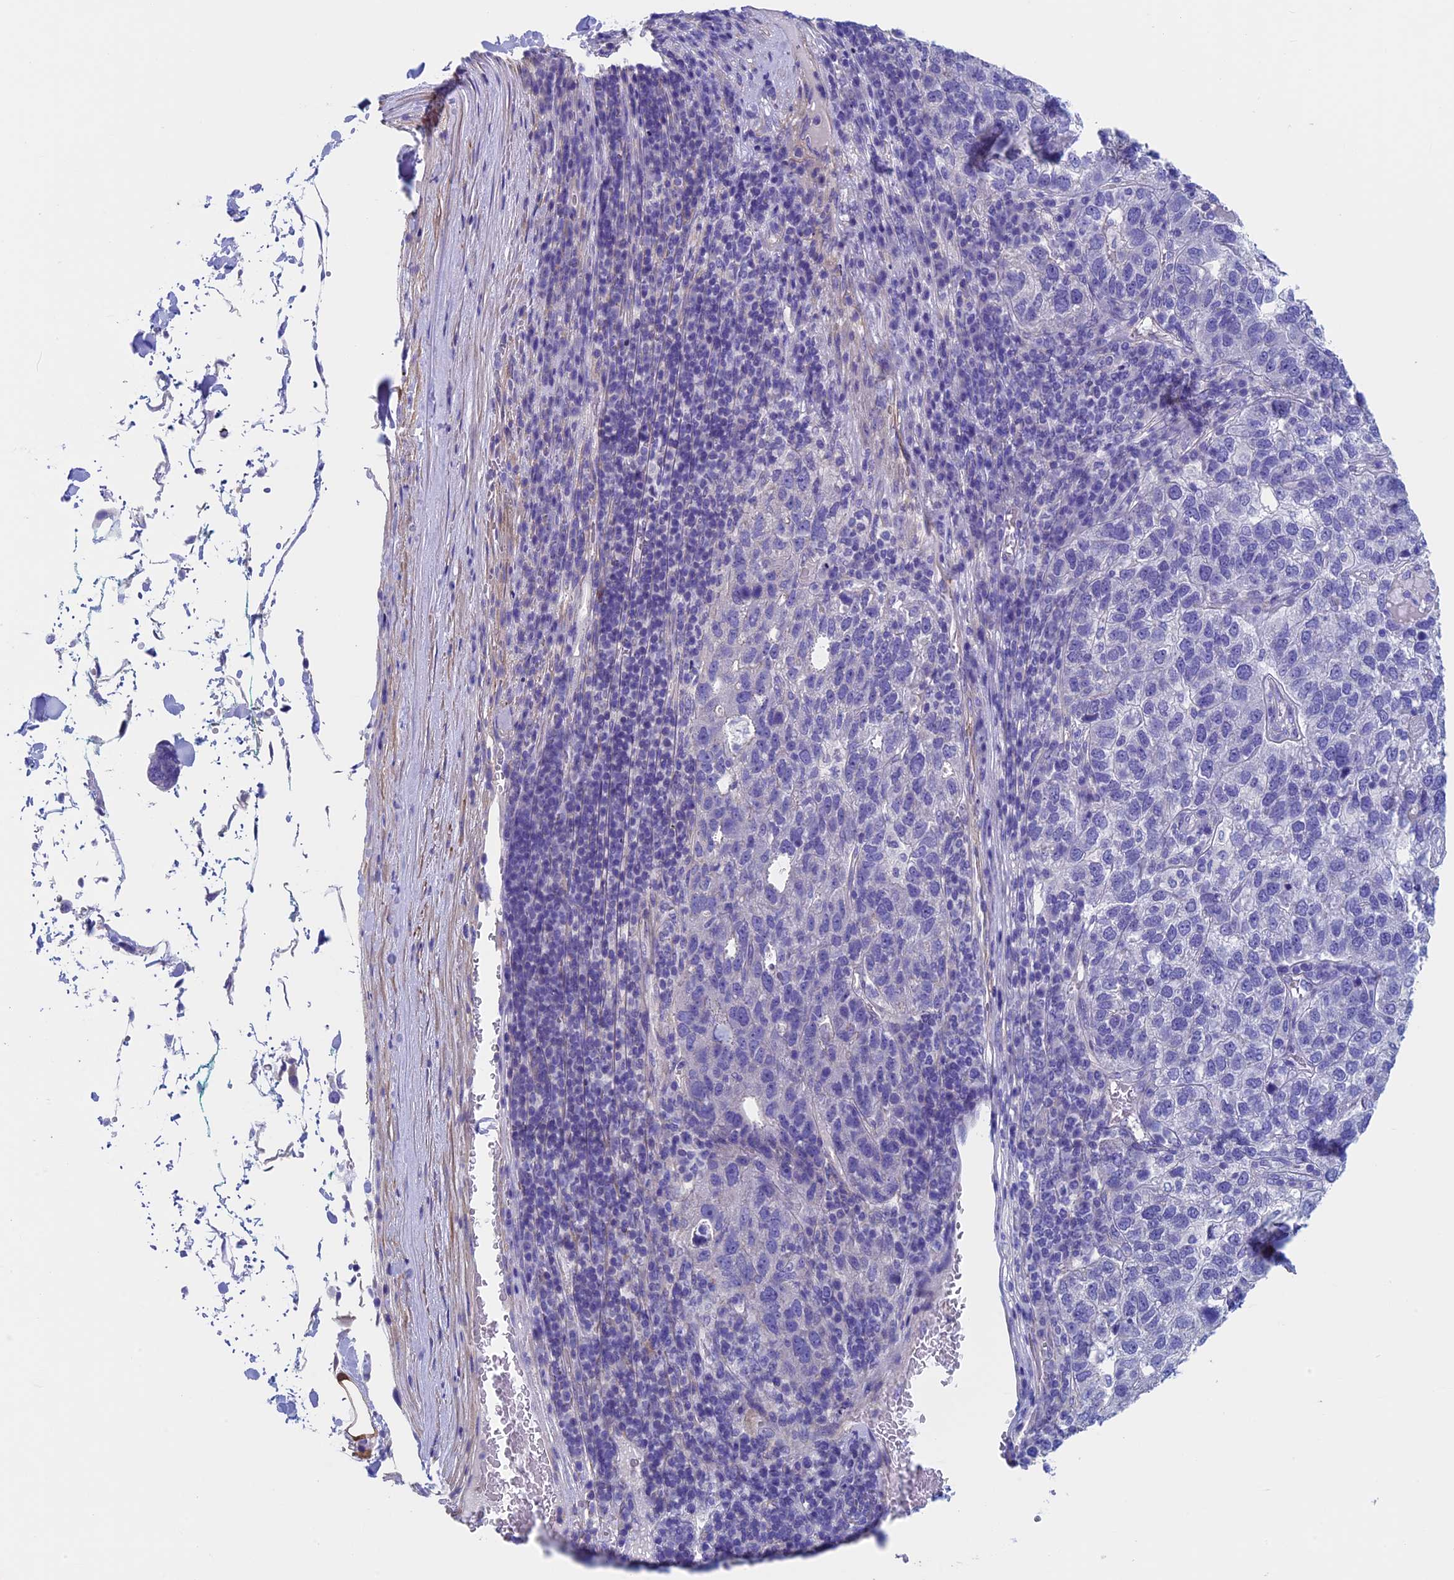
{"staining": {"intensity": "negative", "quantity": "none", "location": "none"}, "tissue": "pancreatic cancer", "cell_type": "Tumor cells", "image_type": "cancer", "snomed": [{"axis": "morphology", "description": "Adenocarcinoma, NOS"}, {"axis": "topography", "description": "Pancreas"}], "caption": "Immunohistochemistry (IHC) histopathology image of neoplastic tissue: human pancreatic cancer (adenocarcinoma) stained with DAB shows no significant protein positivity in tumor cells. (DAB immunohistochemistry visualized using brightfield microscopy, high magnification).", "gene": "ADH7", "patient": {"sex": "female", "age": 61}}